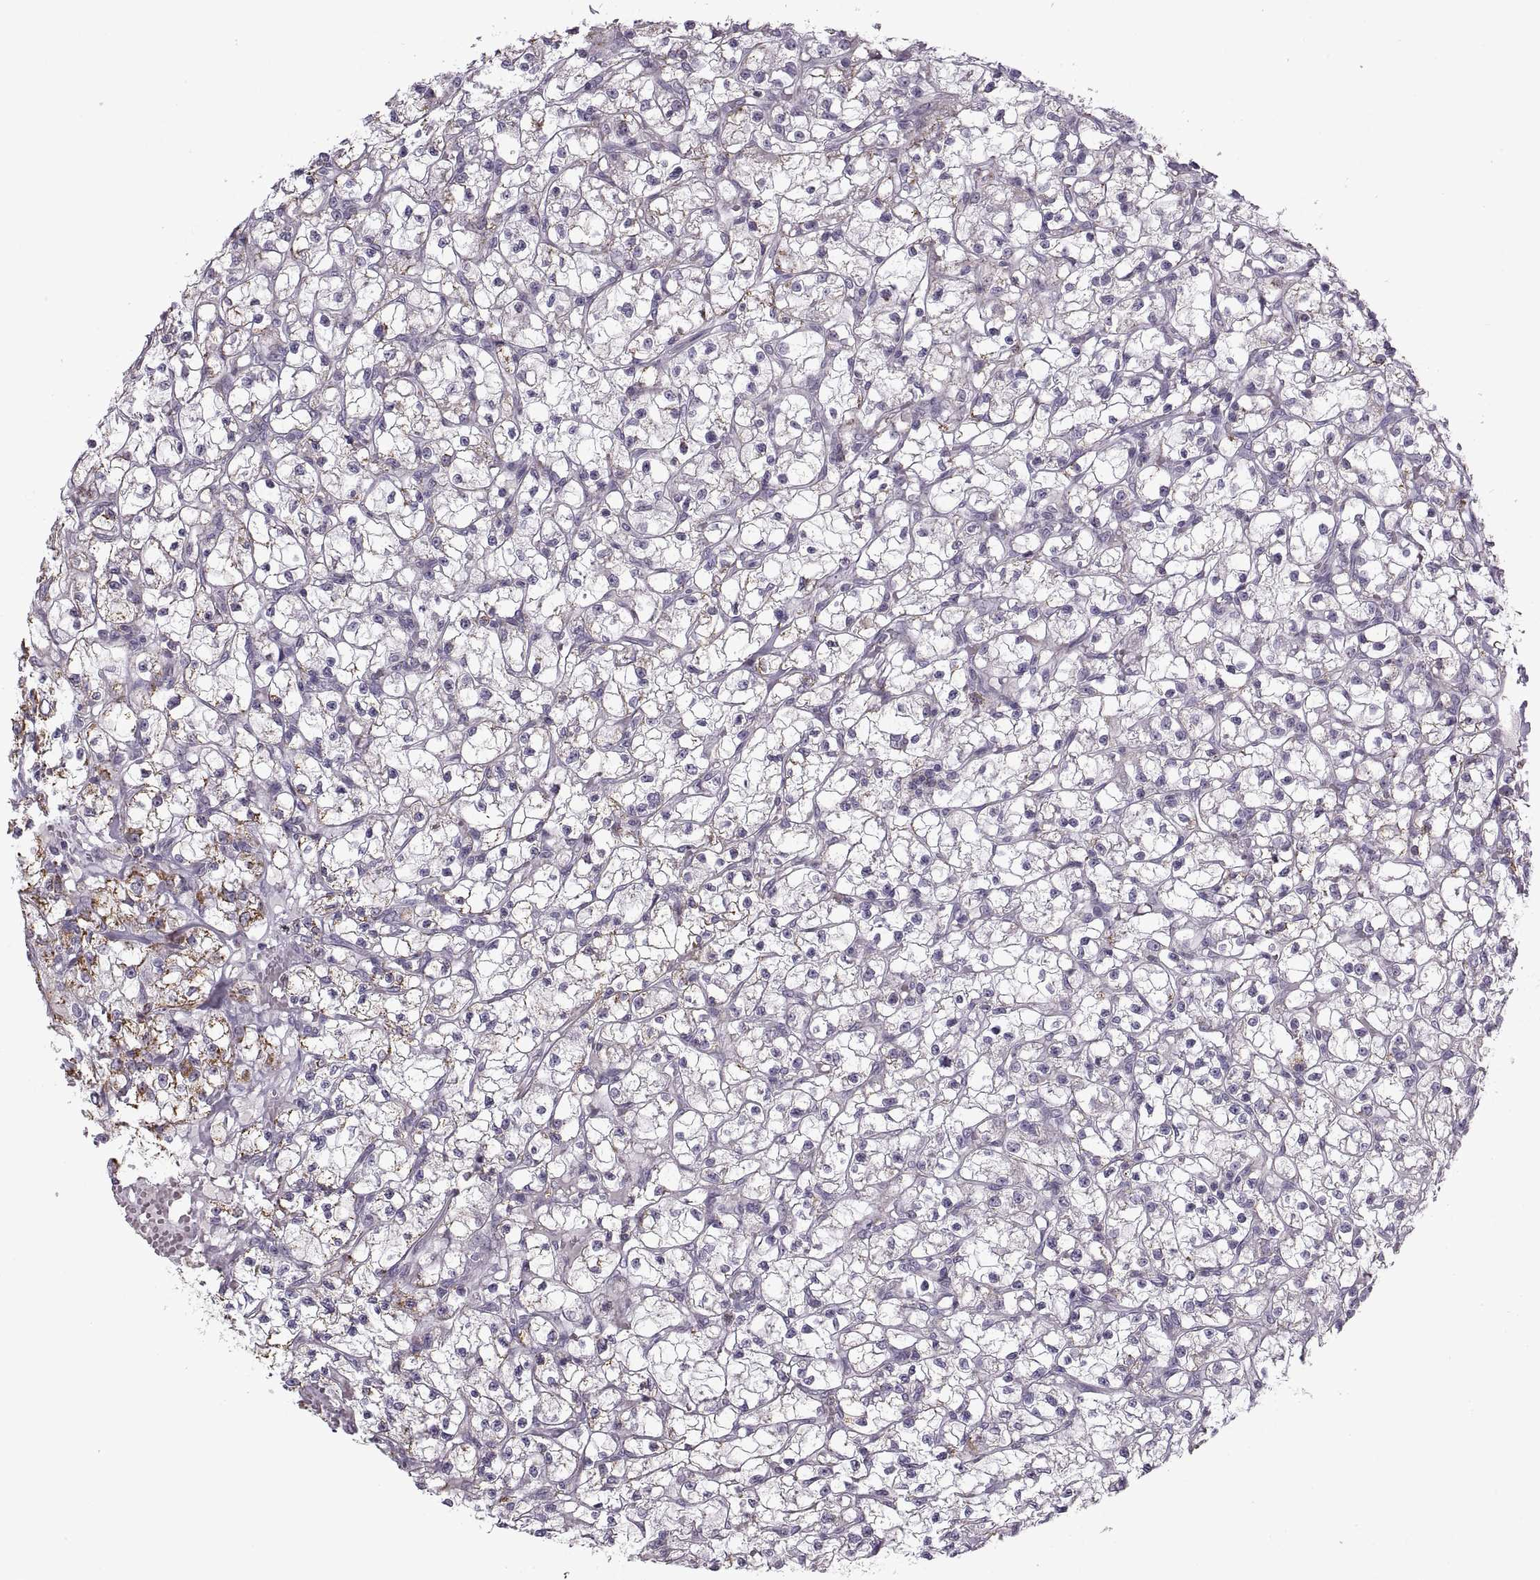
{"staining": {"intensity": "strong", "quantity": "<25%", "location": "cytoplasmic/membranous"}, "tissue": "renal cancer", "cell_type": "Tumor cells", "image_type": "cancer", "snomed": [{"axis": "morphology", "description": "Adenocarcinoma, NOS"}, {"axis": "topography", "description": "Kidney"}], "caption": "Protein positivity by immunohistochemistry (IHC) demonstrates strong cytoplasmic/membranous staining in about <25% of tumor cells in renal cancer.", "gene": "PIERCE1", "patient": {"sex": "female", "age": 59}}